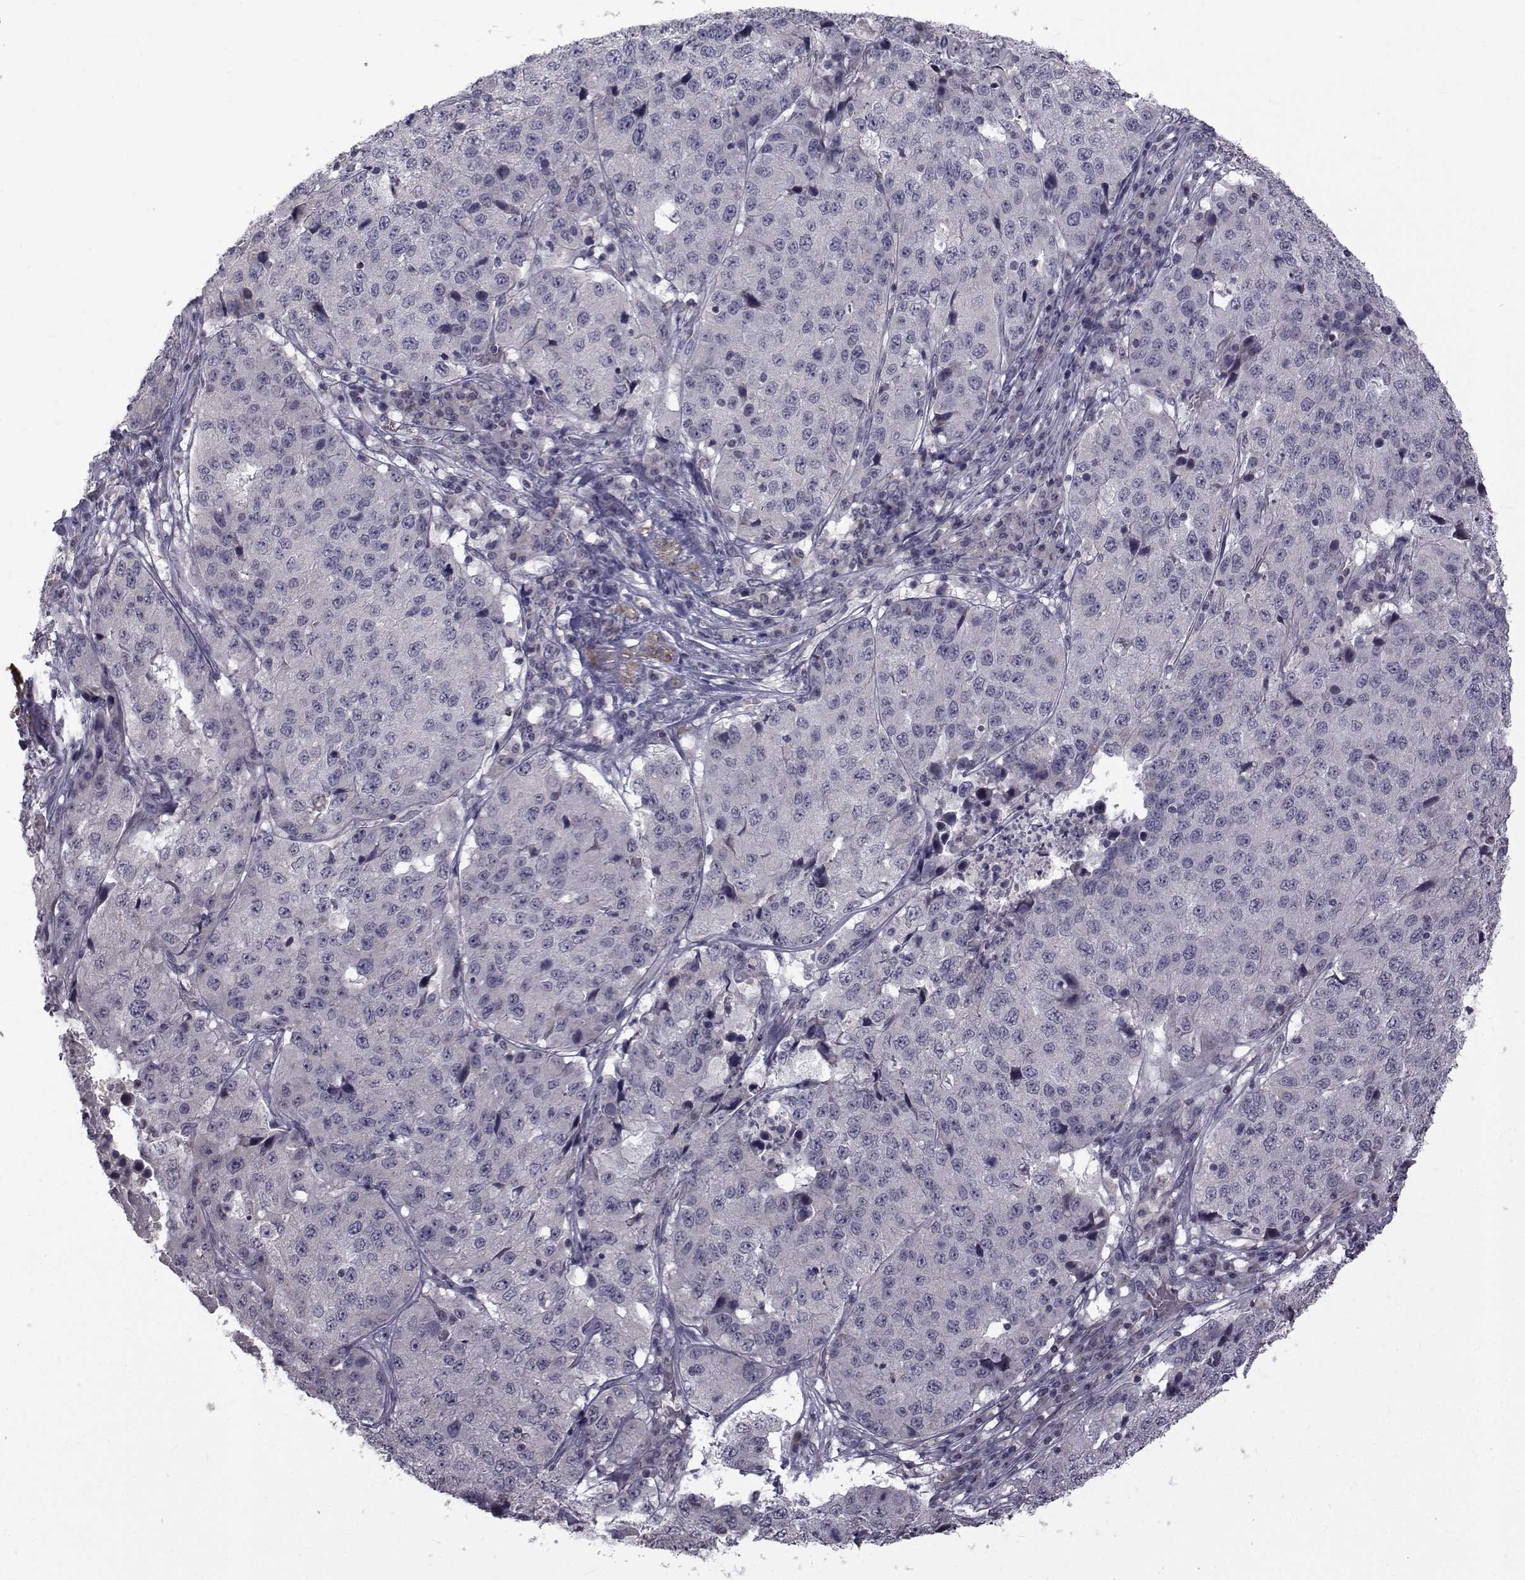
{"staining": {"intensity": "negative", "quantity": "none", "location": "none"}, "tissue": "stomach cancer", "cell_type": "Tumor cells", "image_type": "cancer", "snomed": [{"axis": "morphology", "description": "Adenocarcinoma, NOS"}, {"axis": "topography", "description": "Stomach"}], "caption": "There is no significant expression in tumor cells of stomach cancer.", "gene": "FDXR", "patient": {"sex": "male", "age": 71}}